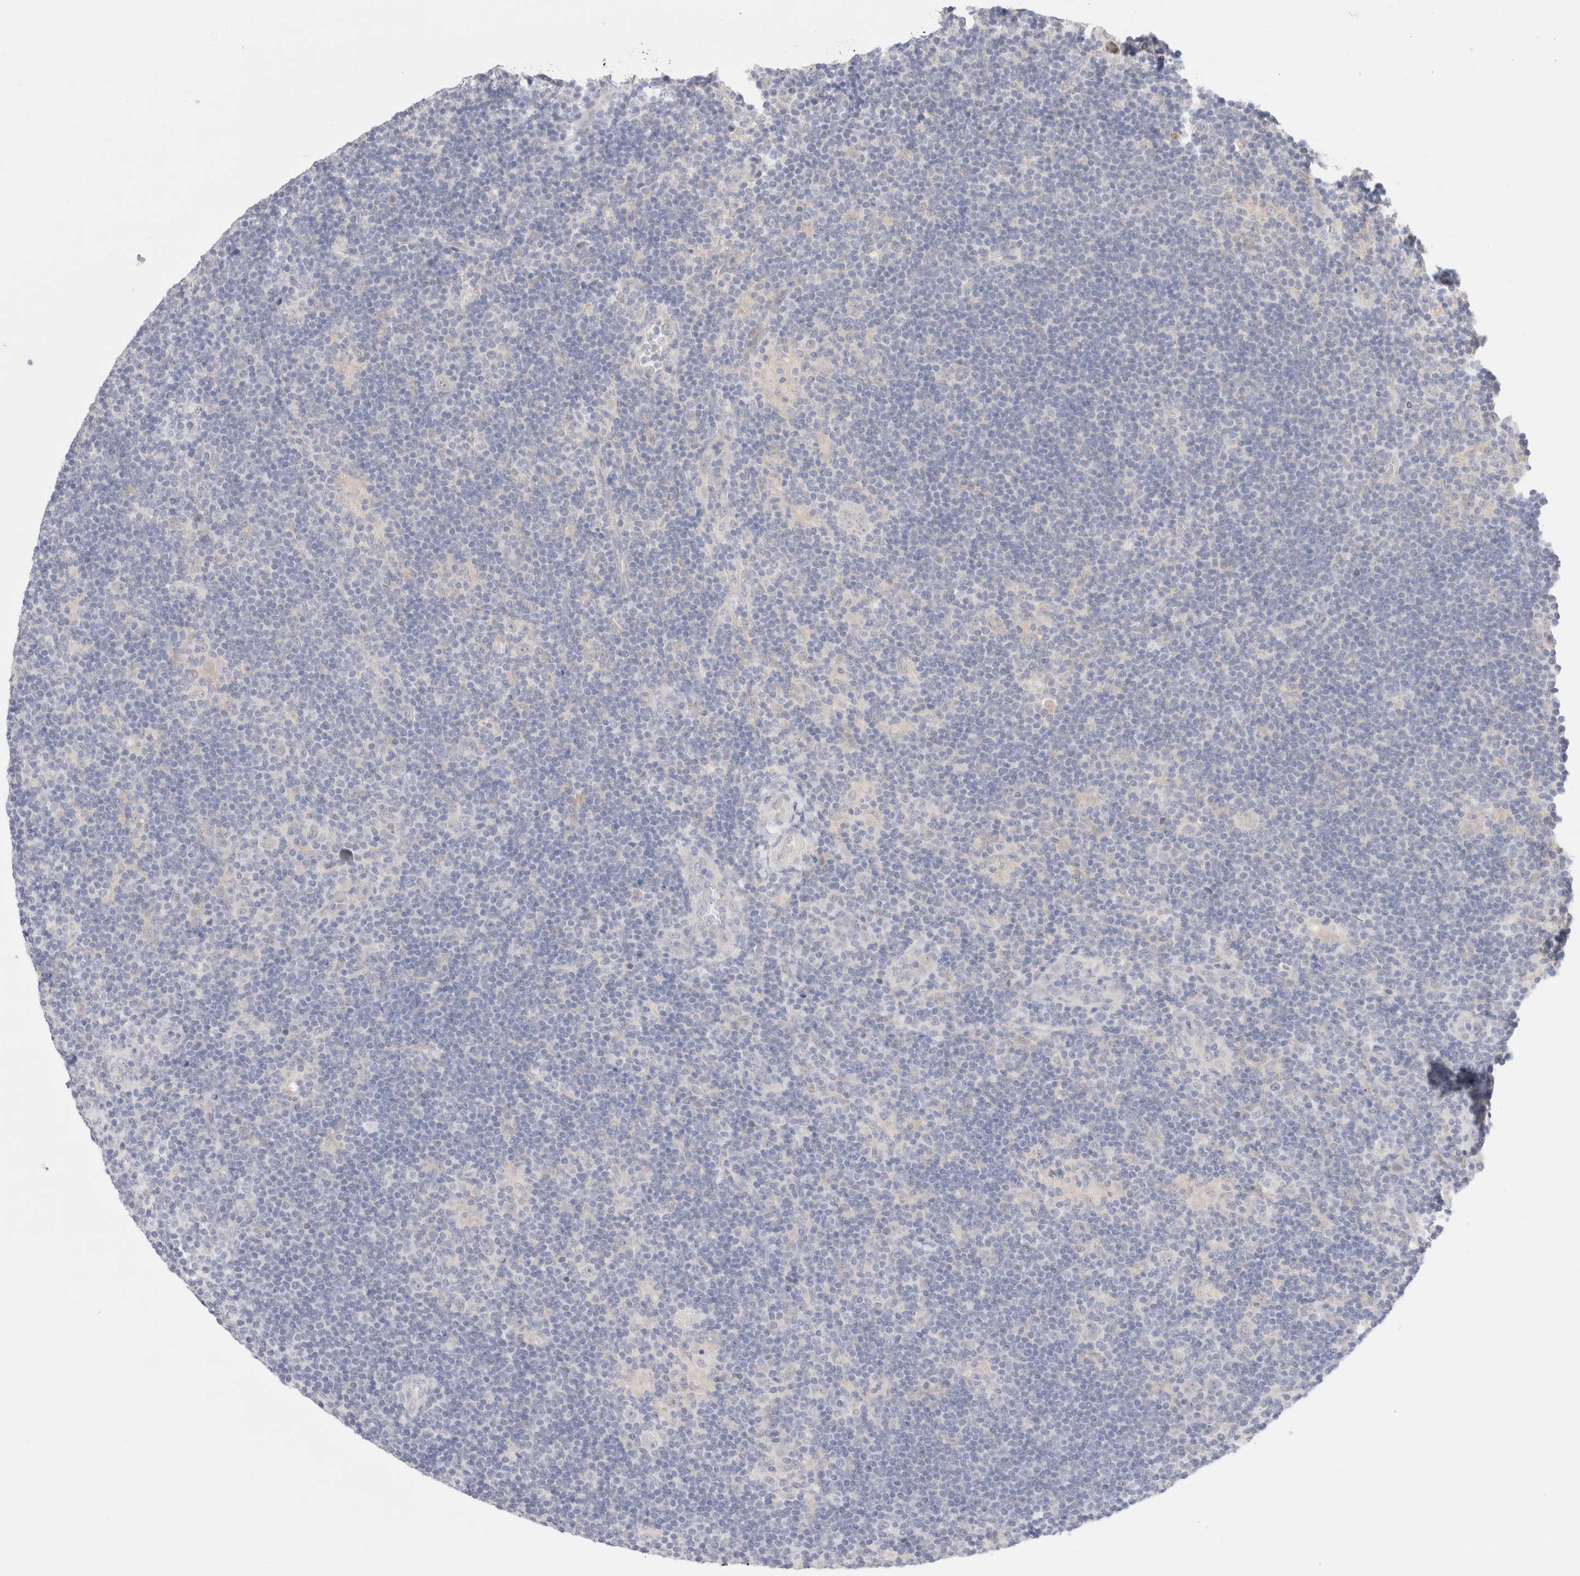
{"staining": {"intensity": "negative", "quantity": "none", "location": "none"}, "tissue": "lymphoma", "cell_type": "Tumor cells", "image_type": "cancer", "snomed": [{"axis": "morphology", "description": "Hodgkin's disease, NOS"}, {"axis": "topography", "description": "Lymph node"}], "caption": "The IHC photomicrograph has no significant staining in tumor cells of Hodgkin's disease tissue.", "gene": "SPATA20", "patient": {"sex": "female", "age": 57}}